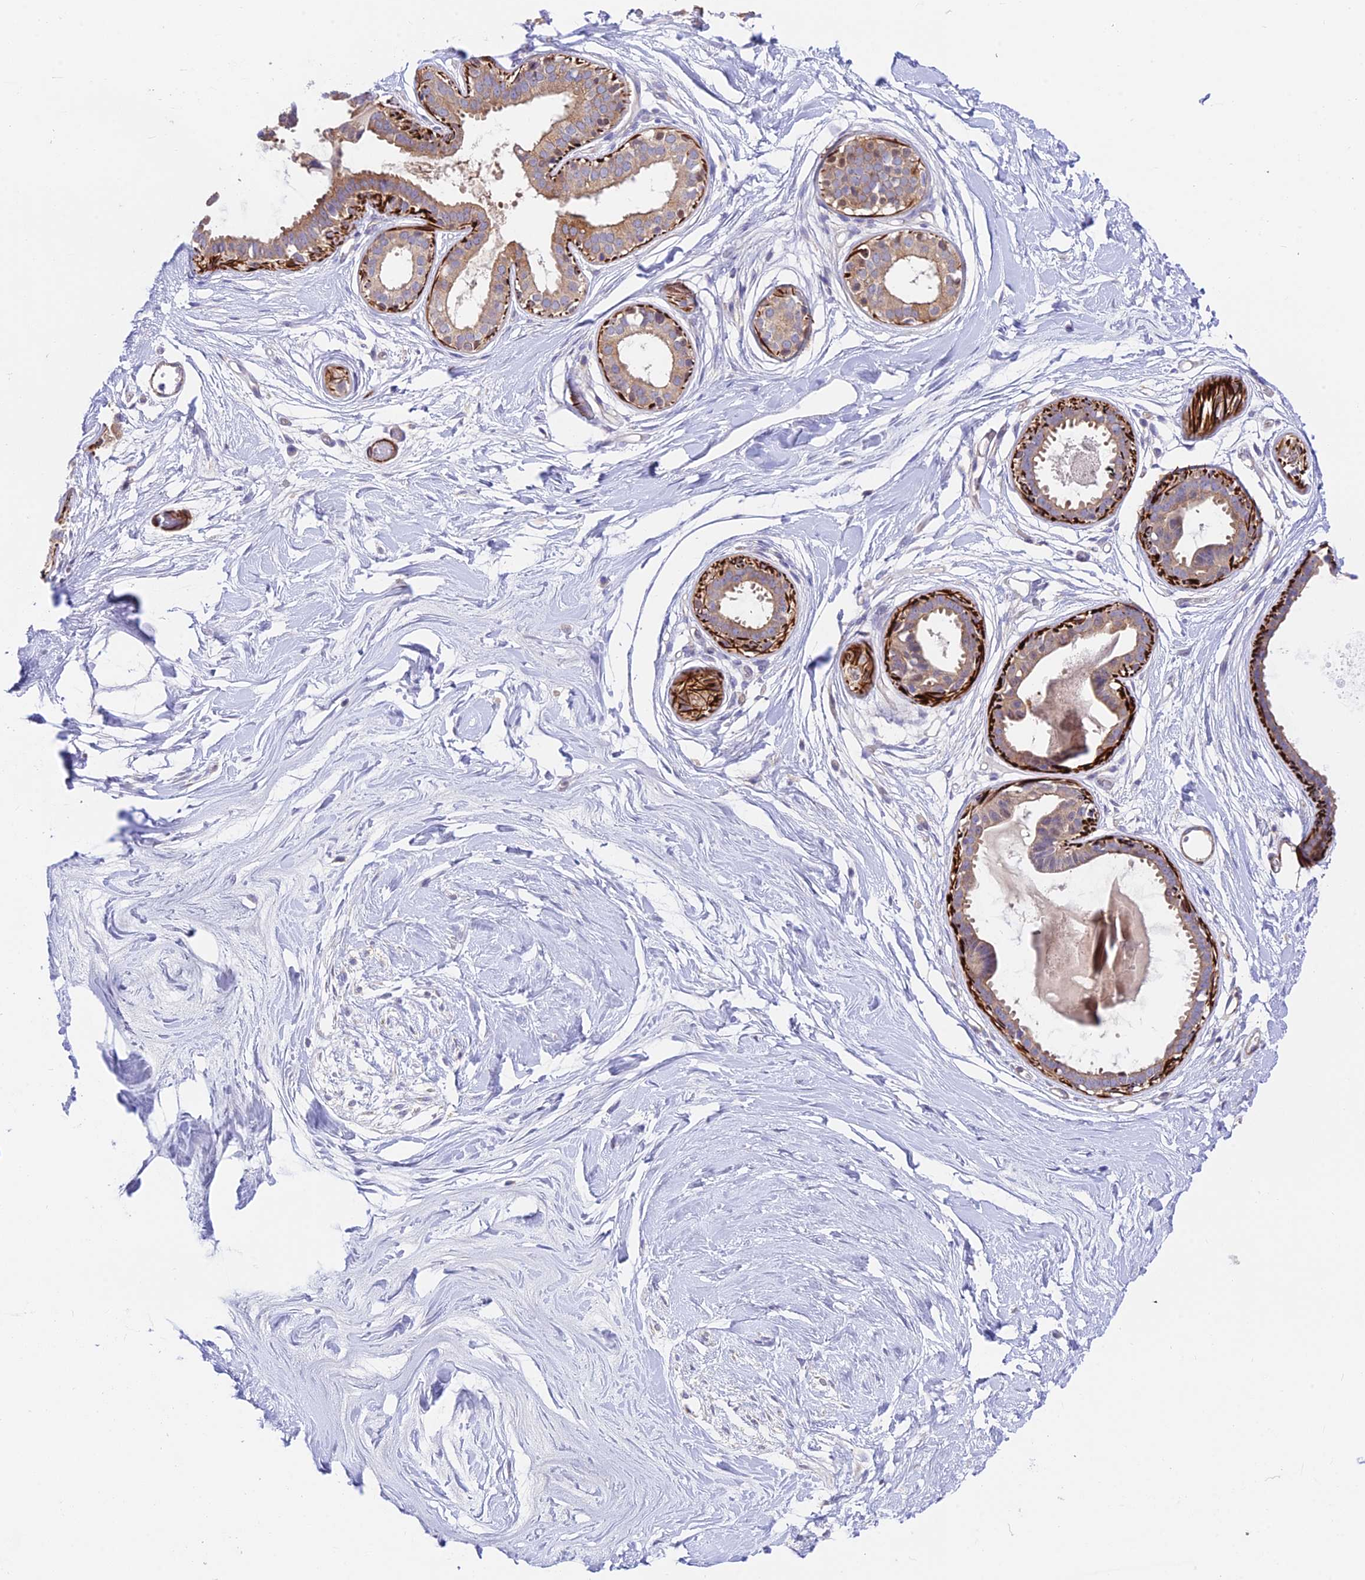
{"staining": {"intensity": "negative", "quantity": "none", "location": "none"}, "tissue": "breast", "cell_type": "Adipocytes", "image_type": "normal", "snomed": [{"axis": "morphology", "description": "Normal tissue, NOS"}, {"axis": "topography", "description": "Breast"}], "caption": "Adipocytes are negative for protein expression in unremarkable human breast. (Brightfield microscopy of DAB (3,3'-diaminobenzidine) immunohistochemistry (IHC) at high magnification).", "gene": "ANKRD50", "patient": {"sex": "female", "age": 45}}